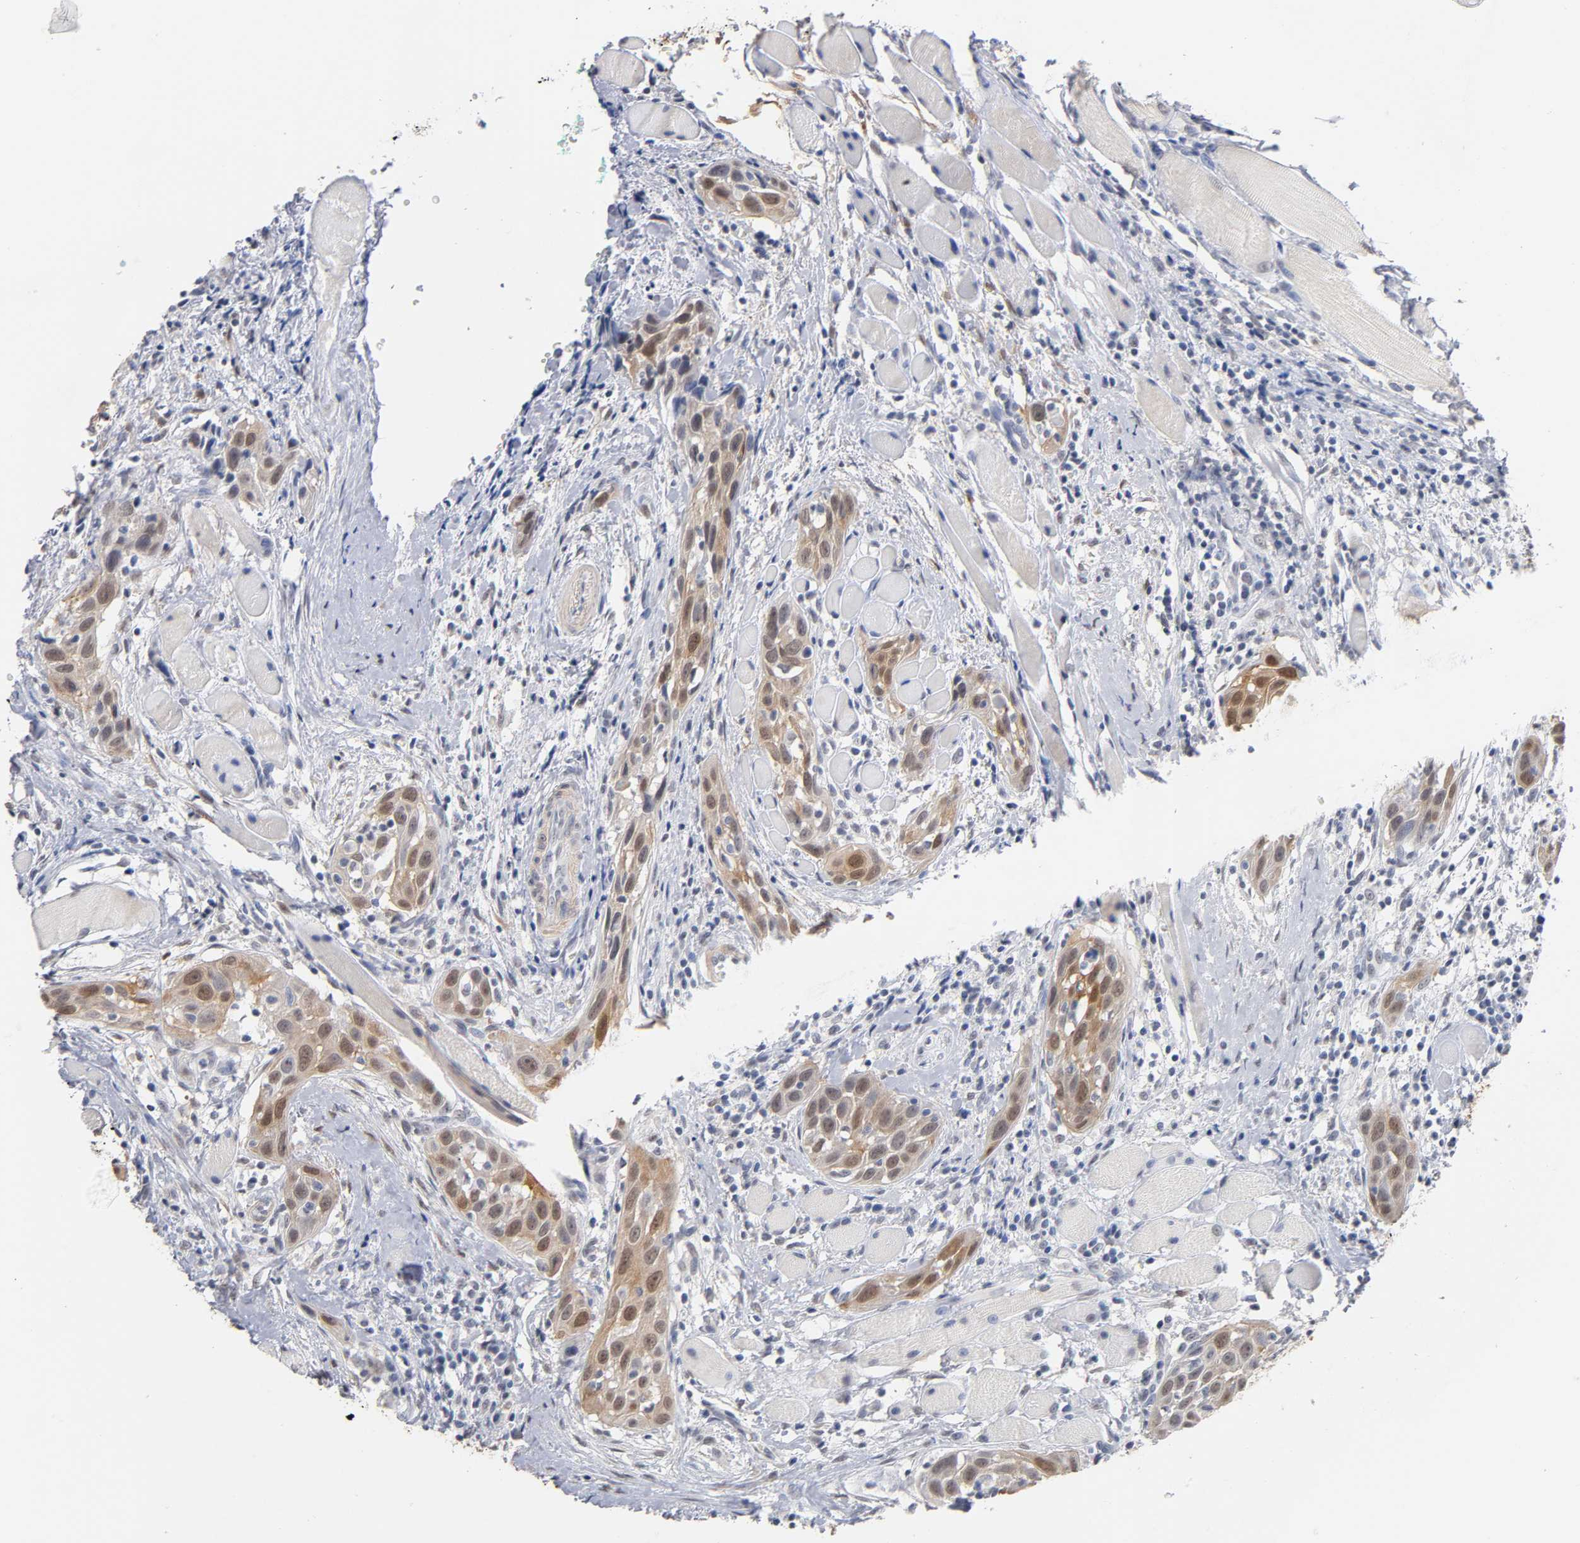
{"staining": {"intensity": "moderate", "quantity": ">75%", "location": "cytoplasmic/membranous,nuclear"}, "tissue": "head and neck cancer", "cell_type": "Tumor cells", "image_type": "cancer", "snomed": [{"axis": "morphology", "description": "Squamous cell carcinoma, NOS"}, {"axis": "topography", "description": "Oral tissue"}, {"axis": "topography", "description": "Head-Neck"}], "caption": "Head and neck squamous cell carcinoma was stained to show a protein in brown. There is medium levels of moderate cytoplasmic/membranous and nuclear staining in approximately >75% of tumor cells.", "gene": "CRABP2", "patient": {"sex": "female", "age": 50}}